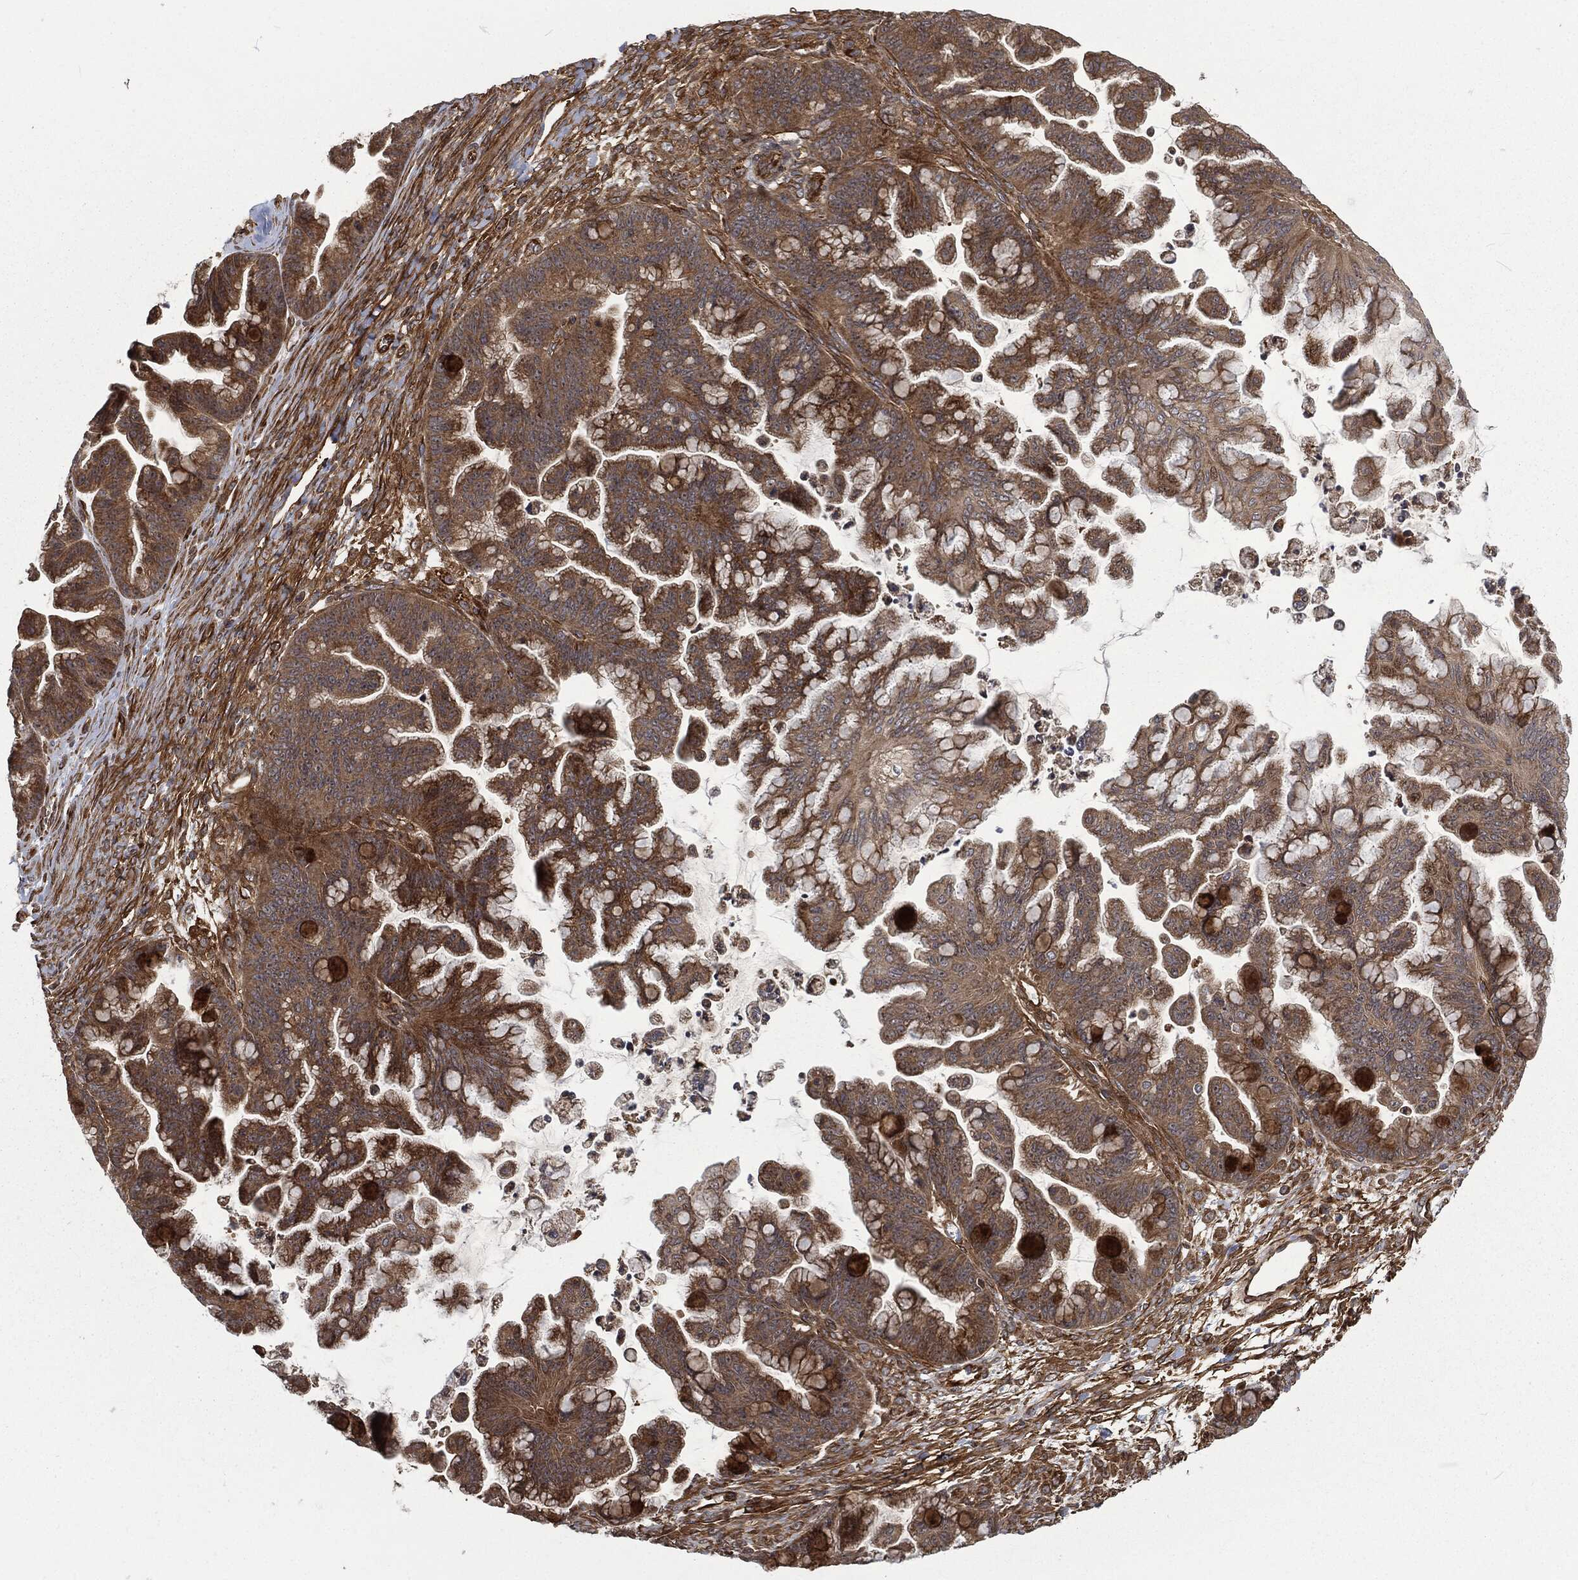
{"staining": {"intensity": "moderate", "quantity": ">75%", "location": "cytoplasmic/membranous"}, "tissue": "ovarian cancer", "cell_type": "Tumor cells", "image_type": "cancer", "snomed": [{"axis": "morphology", "description": "Cystadenocarcinoma, mucinous, NOS"}, {"axis": "topography", "description": "Ovary"}], "caption": "Immunohistochemical staining of human mucinous cystadenocarcinoma (ovarian) reveals medium levels of moderate cytoplasmic/membranous positivity in about >75% of tumor cells.", "gene": "RFTN1", "patient": {"sex": "female", "age": 67}}